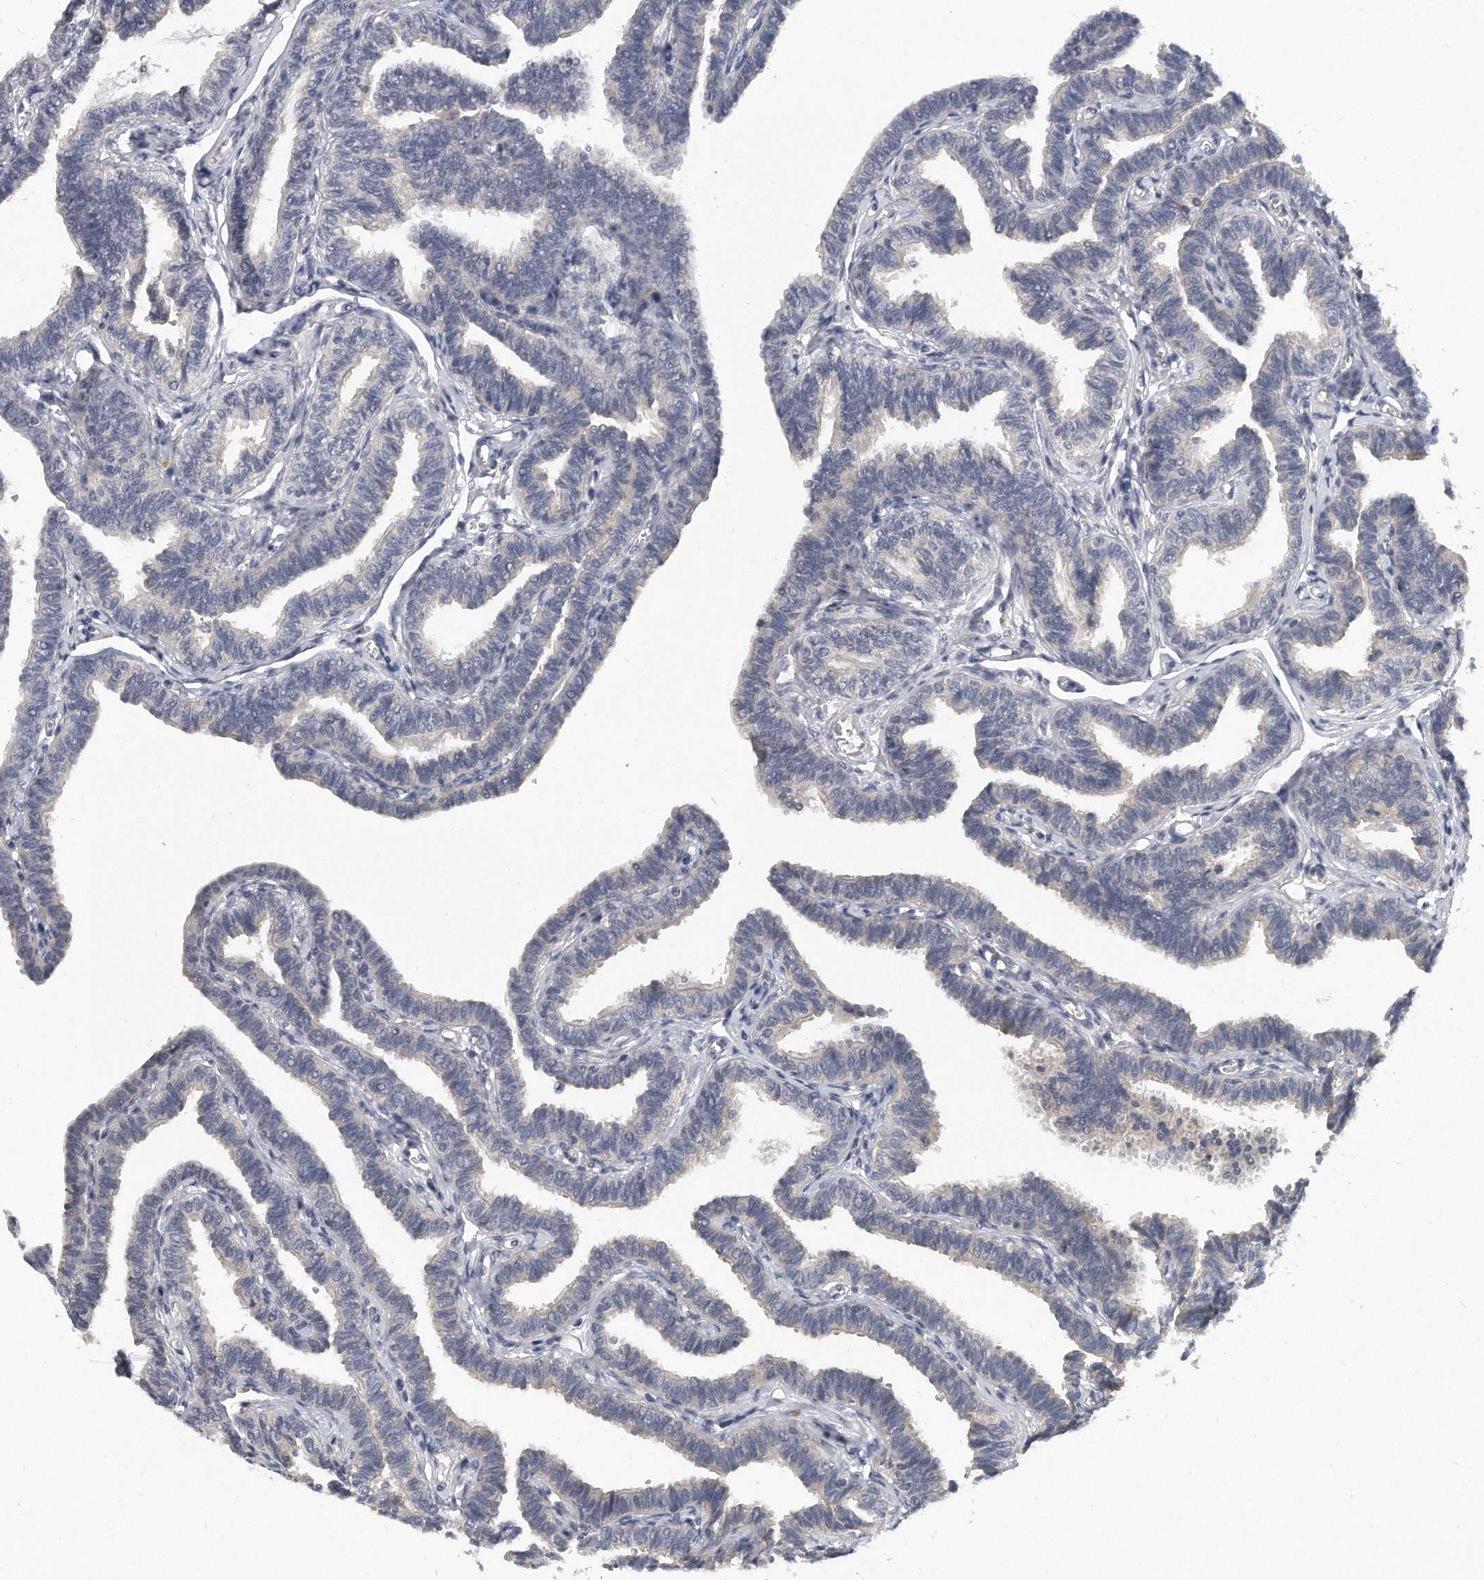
{"staining": {"intensity": "weak", "quantity": "<25%", "location": "cytoplasmic/membranous"}, "tissue": "fallopian tube", "cell_type": "Glandular cells", "image_type": "normal", "snomed": [{"axis": "morphology", "description": "Normal tissue, NOS"}, {"axis": "topography", "description": "Fallopian tube"}, {"axis": "topography", "description": "Ovary"}], "caption": "The photomicrograph exhibits no significant staining in glandular cells of fallopian tube.", "gene": "KLHL7", "patient": {"sex": "female", "age": 23}}